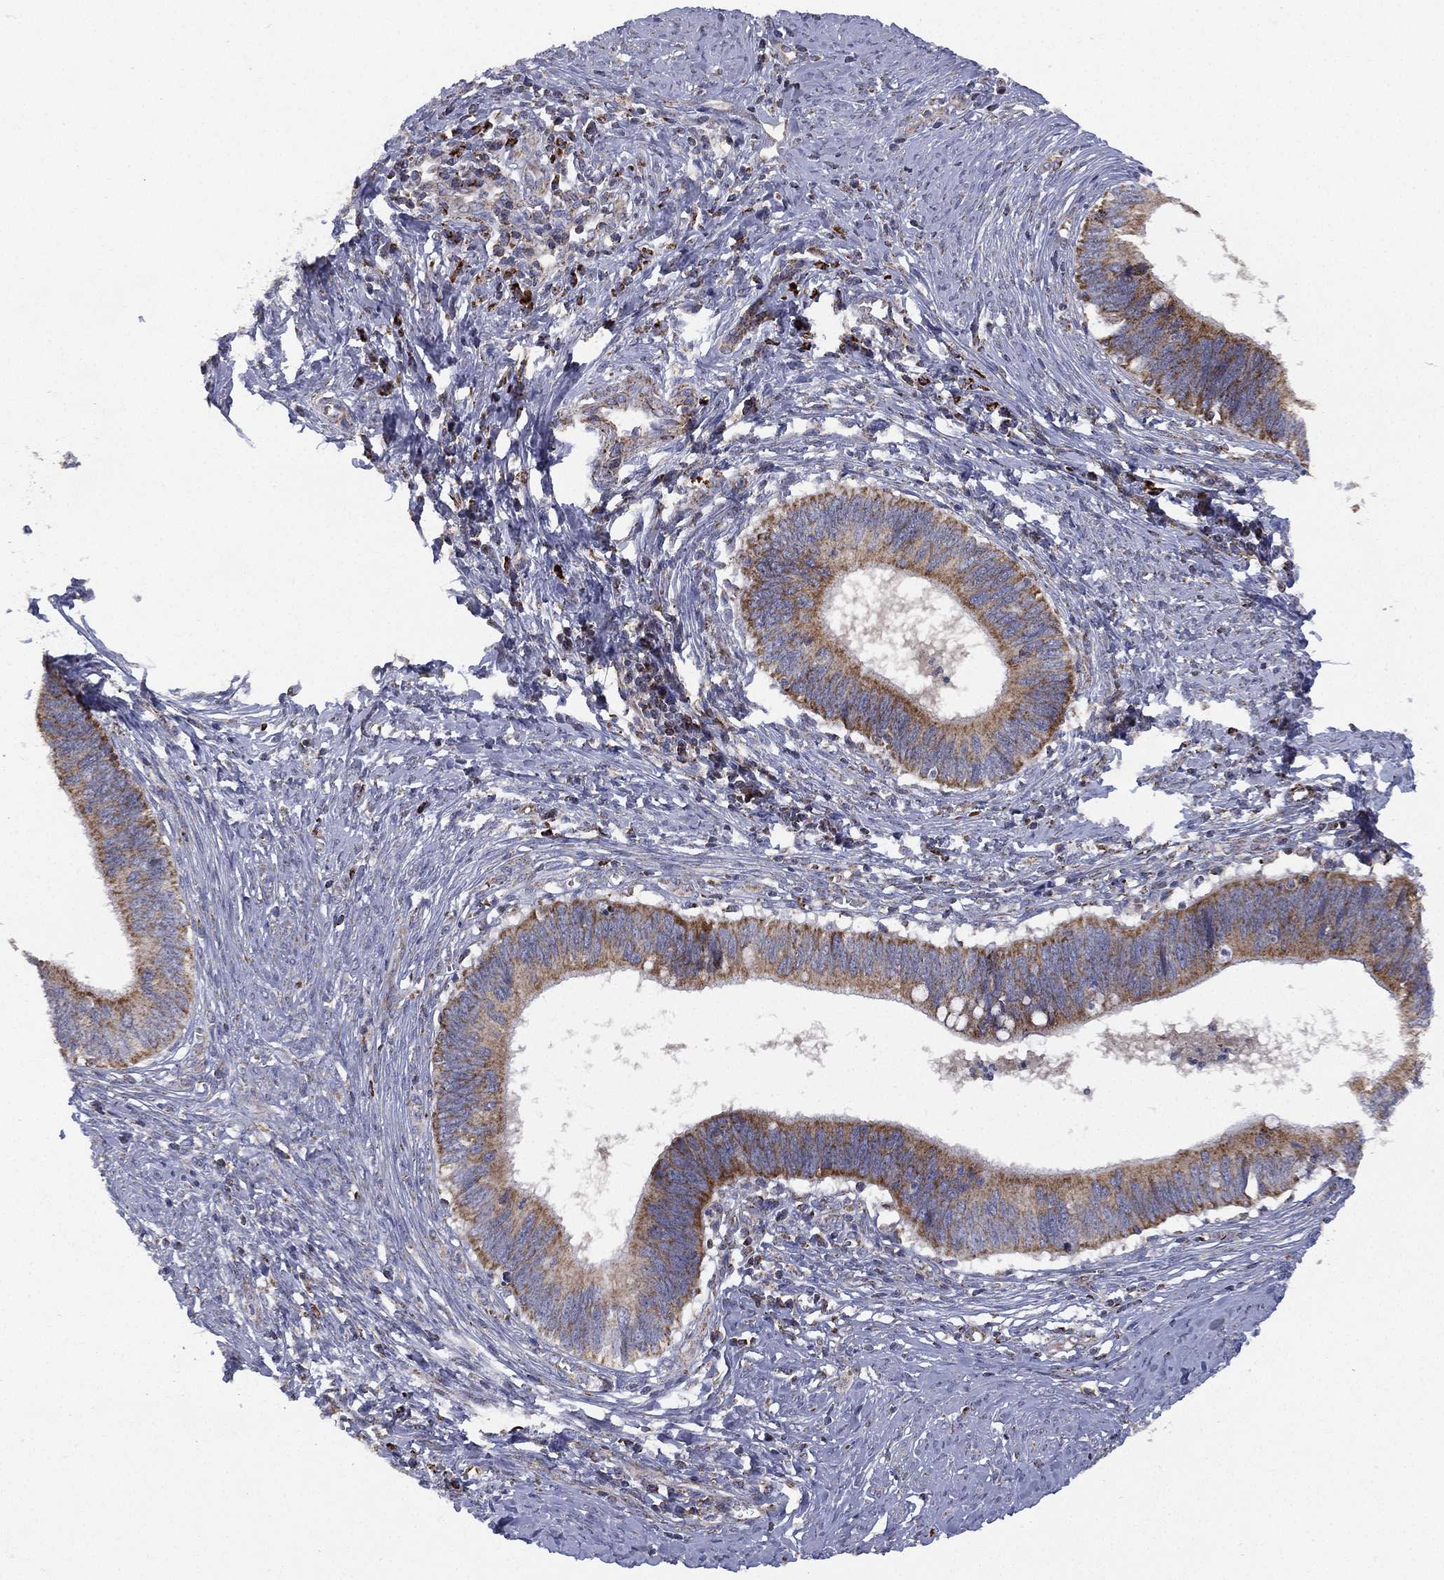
{"staining": {"intensity": "moderate", "quantity": "25%-75%", "location": "cytoplasmic/membranous"}, "tissue": "cervical cancer", "cell_type": "Tumor cells", "image_type": "cancer", "snomed": [{"axis": "morphology", "description": "Adenocarcinoma, NOS"}, {"axis": "topography", "description": "Cervix"}], "caption": "Immunohistochemistry (IHC) image of neoplastic tissue: cervical cancer (adenocarcinoma) stained using immunohistochemistry (IHC) demonstrates medium levels of moderate protein expression localized specifically in the cytoplasmic/membranous of tumor cells, appearing as a cytoplasmic/membranous brown color.", "gene": "PPP2R5A", "patient": {"sex": "female", "age": 42}}